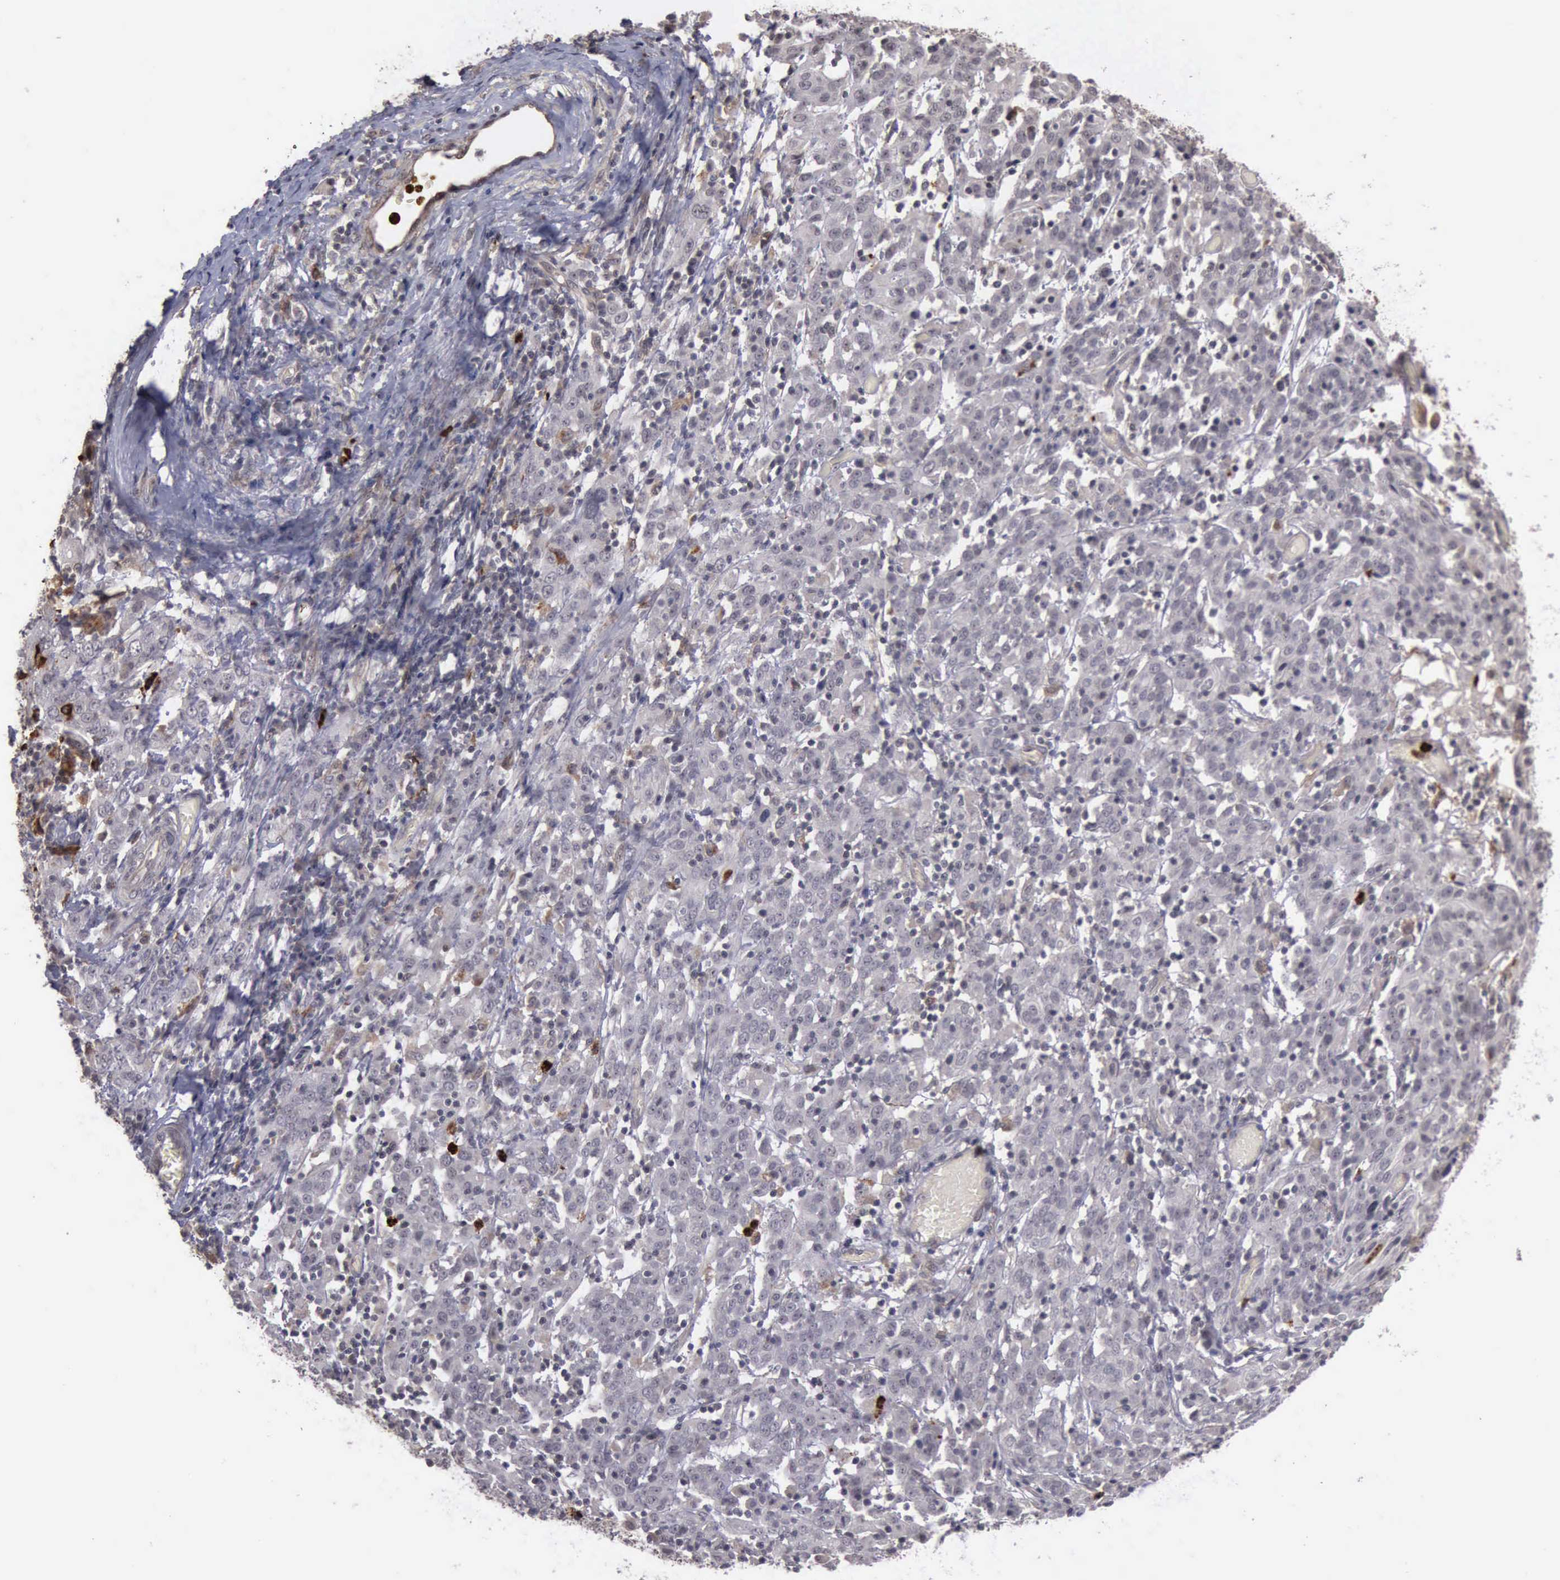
{"staining": {"intensity": "negative", "quantity": "none", "location": "none"}, "tissue": "cervical cancer", "cell_type": "Tumor cells", "image_type": "cancer", "snomed": [{"axis": "morphology", "description": "Normal tissue, NOS"}, {"axis": "morphology", "description": "Squamous cell carcinoma, NOS"}, {"axis": "topography", "description": "Cervix"}], "caption": "An immunohistochemistry (IHC) micrograph of cervical cancer (squamous cell carcinoma) is shown. There is no staining in tumor cells of cervical cancer (squamous cell carcinoma).", "gene": "MMP9", "patient": {"sex": "female", "age": 67}}